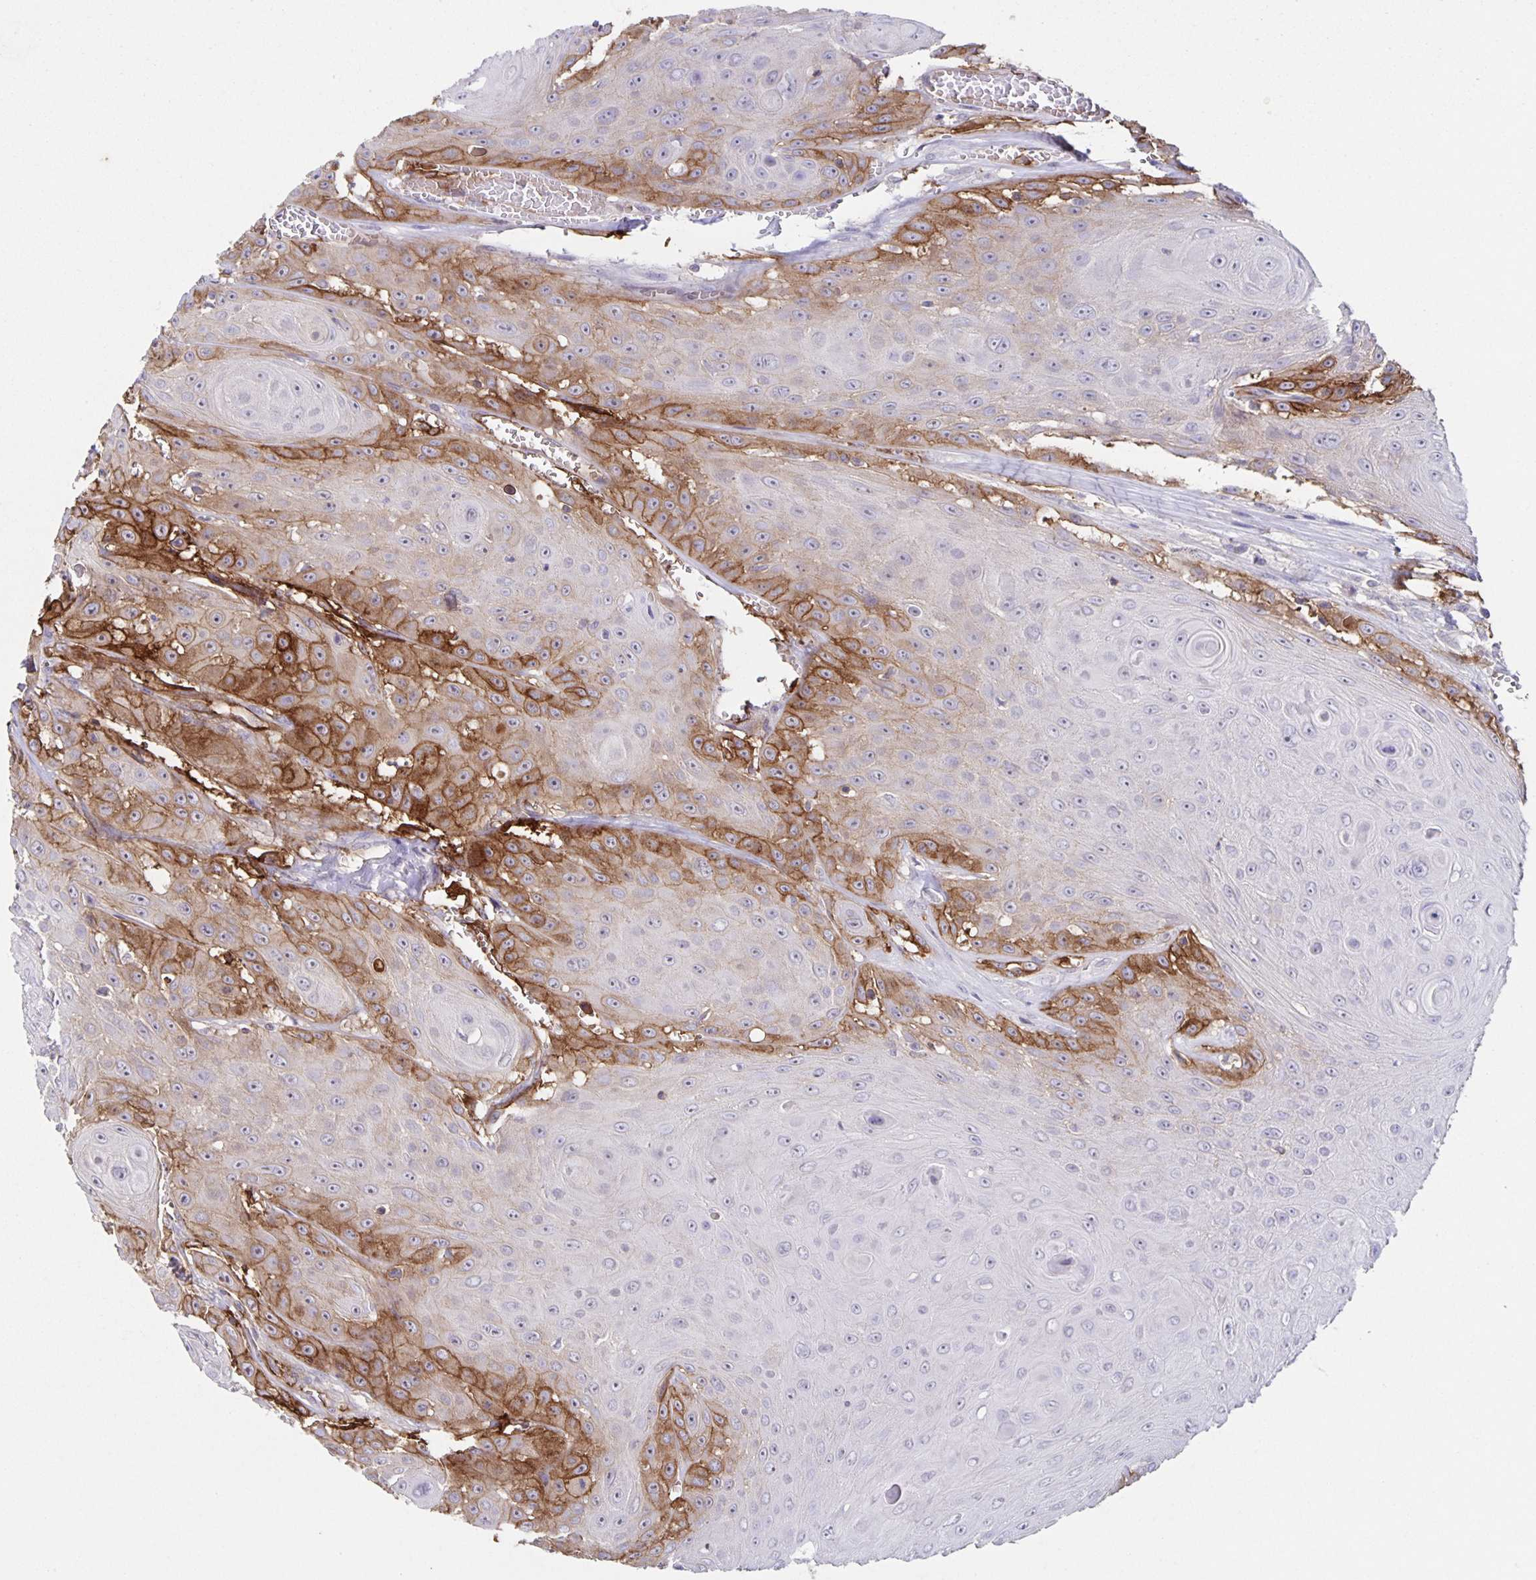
{"staining": {"intensity": "moderate", "quantity": "<25%", "location": "cytoplasmic/membranous"}, "tissue": "head and neck cancer", "cell_type": "Tumor cells", "image_type": "cancer", "snomed": [{"axis": "morphology", "description": "Squamous cell carcinoma, NOS"}, {"axis": "topography", "description": "Oral tissue"}, {"axis": "topography", "description": "Head-Neck"}], "caption": "Immunohistochemistry (DAB (3,3'-diaminobenzidine)) staining of squamous cell carcinoma (head and neck) displays moderate cytoplasmic/membranous protein positivity in about <25% of tumor cells.", "gene": "ITGA2", "patient": {"sex": "male", "age": 81}}